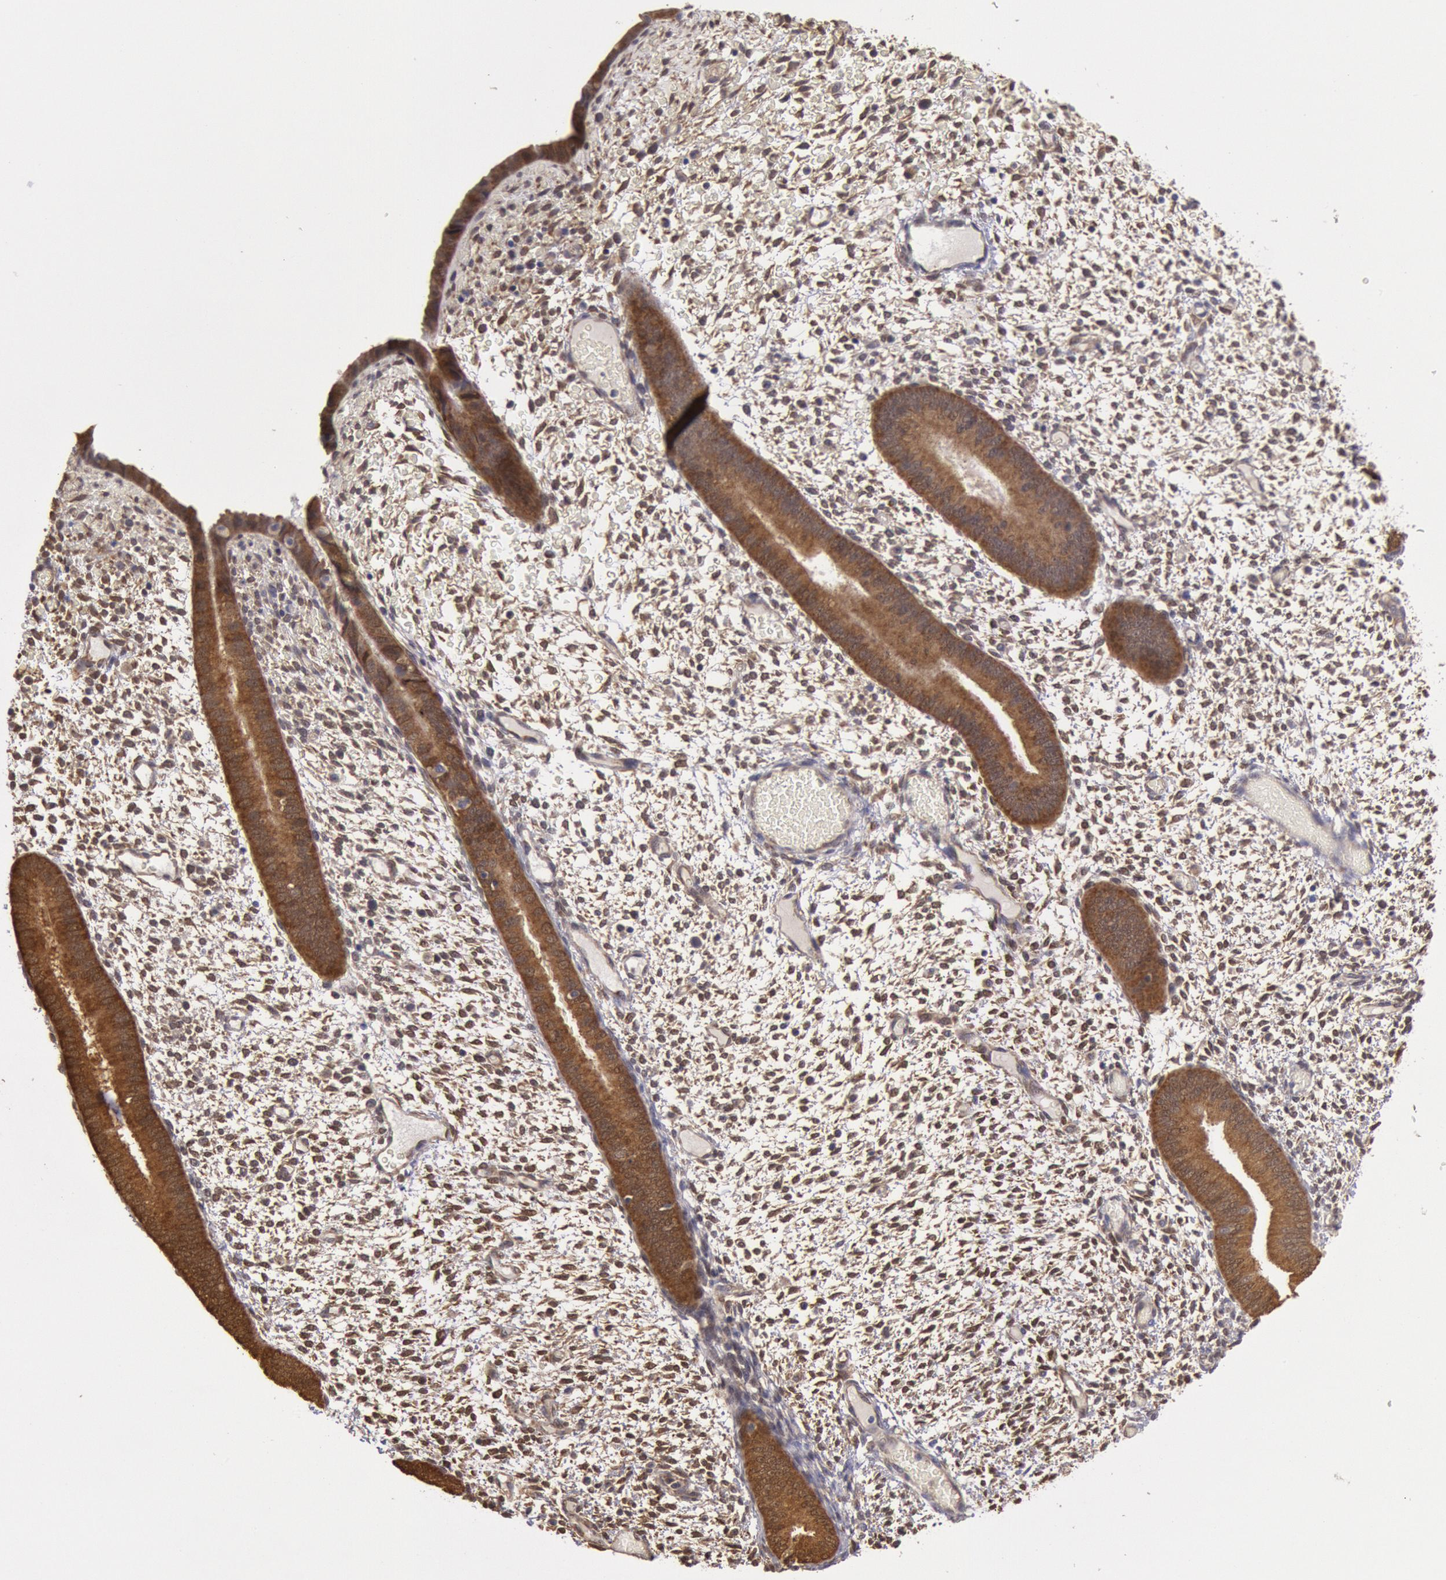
{"staining": {"intensity": "moderate", "quantity": "25%-75%", "location": "cytoplasmic/membranous"}, "tissue": "endometrium", "cell_type": "Cells in endometrial stroma", "image_type": "normal", "snomed": [{"axis": "morphology", "description": "Normal tissue, NOS"}, {"axis": "topography", "description": "Endometrium"}], "caption": "Protein positivity by immunohistochemistry (IHC) displays moderate cytoplasmic/membranous expression in about 25%-75% of cells in endometrial stroma in normal endometrium.", "gene": "MPST", "patient": {"sex": "female", "age": 42}}